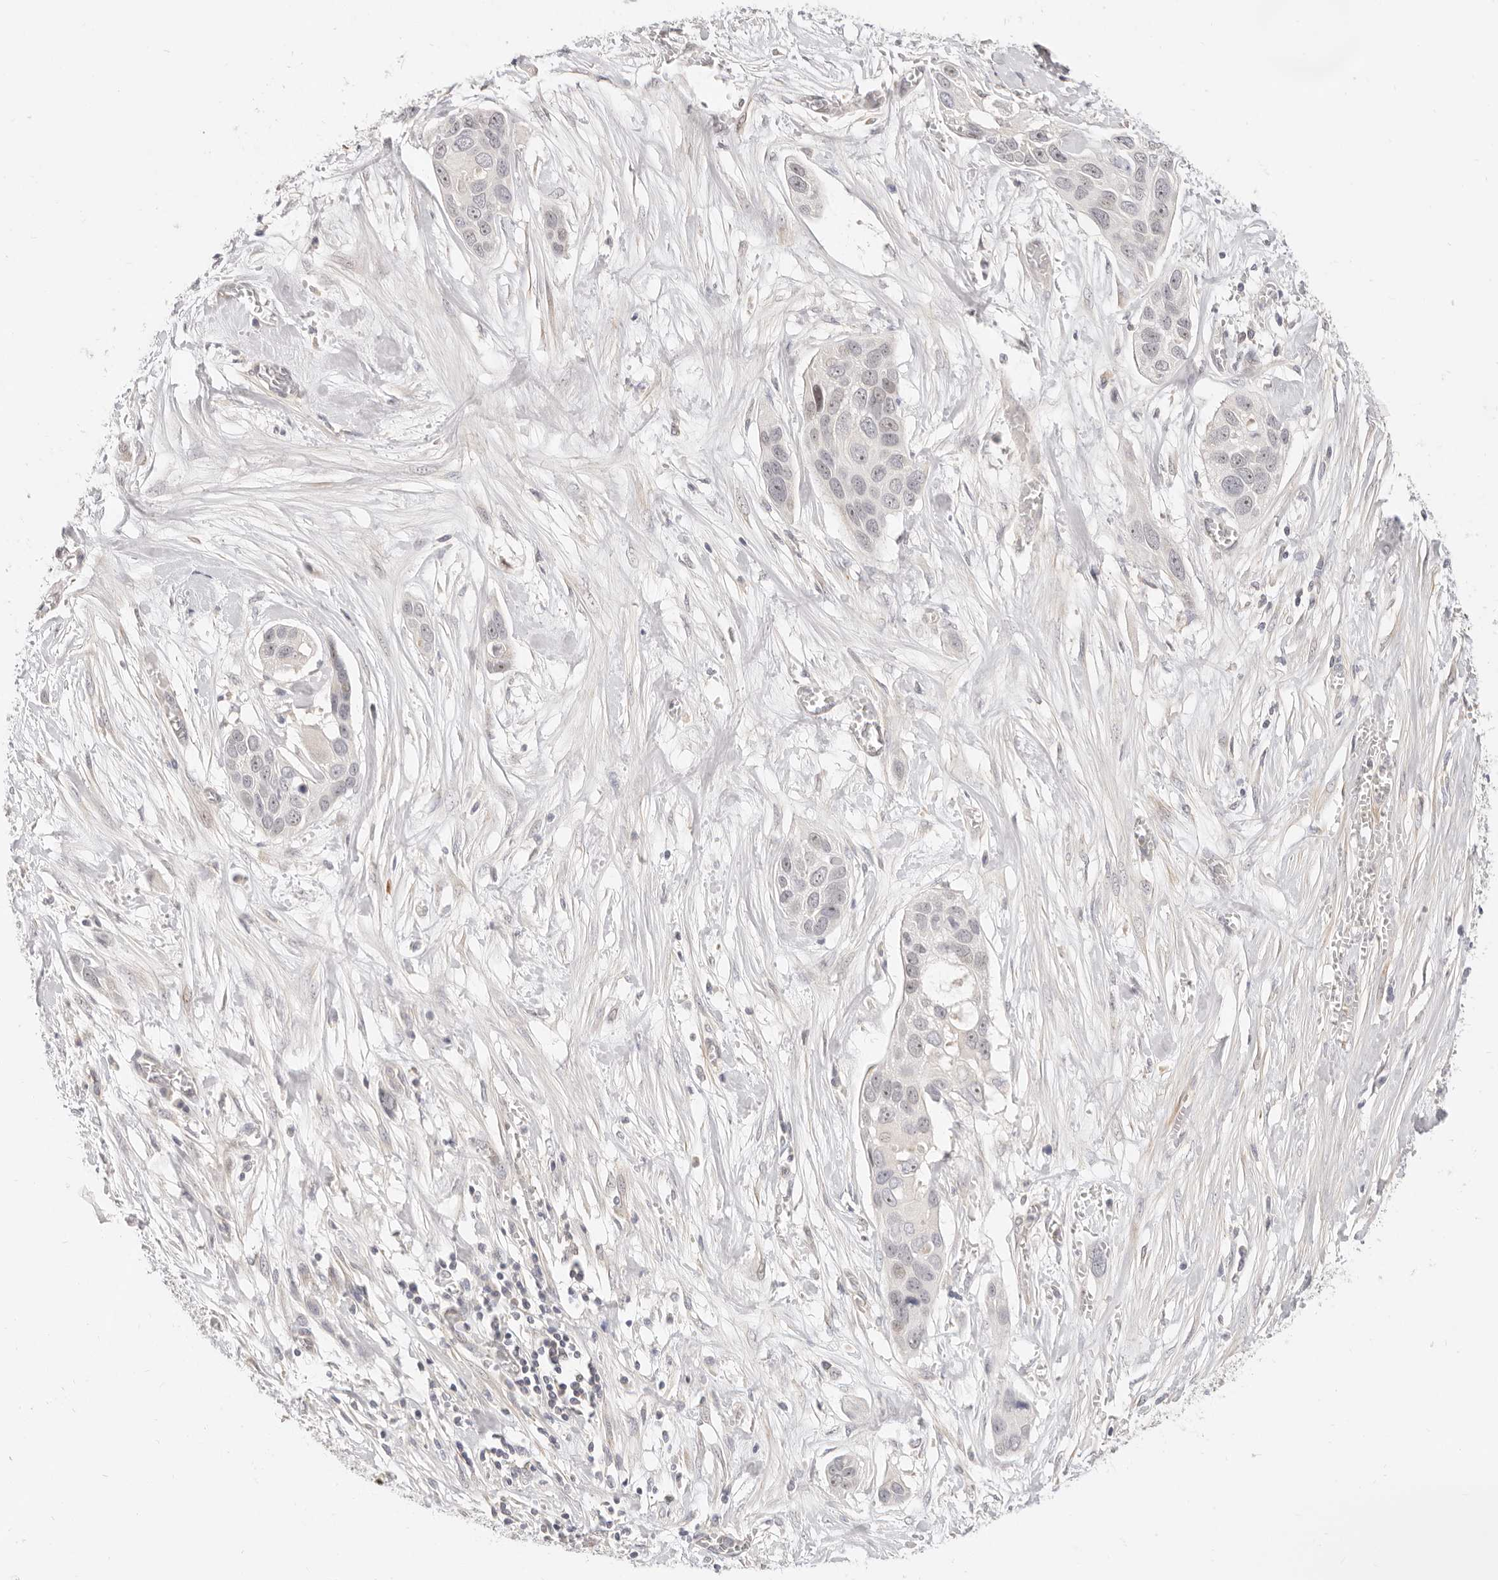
{"staining": {"intensity": "negative", "quantity": "none", "location": "none"}, "tissue": "pancreatic cancer", "cell_type": "Tumor cells", "image_type": "cancer", "snomed": [{"axis": "morphology", "description": "Adenocarcinoma, NOS"}, {"axis": "topography", "description": "Pancreas"}], "caption": "This image is of pancreatic cancer stained with immunohistochemistry (IHC) to label a protein in brown with the nuclei are counter-stained blue. There is no positivity in tumor cells.", "gene": "LTB4R2", "patient": {"sex": "female", "age": 60}}